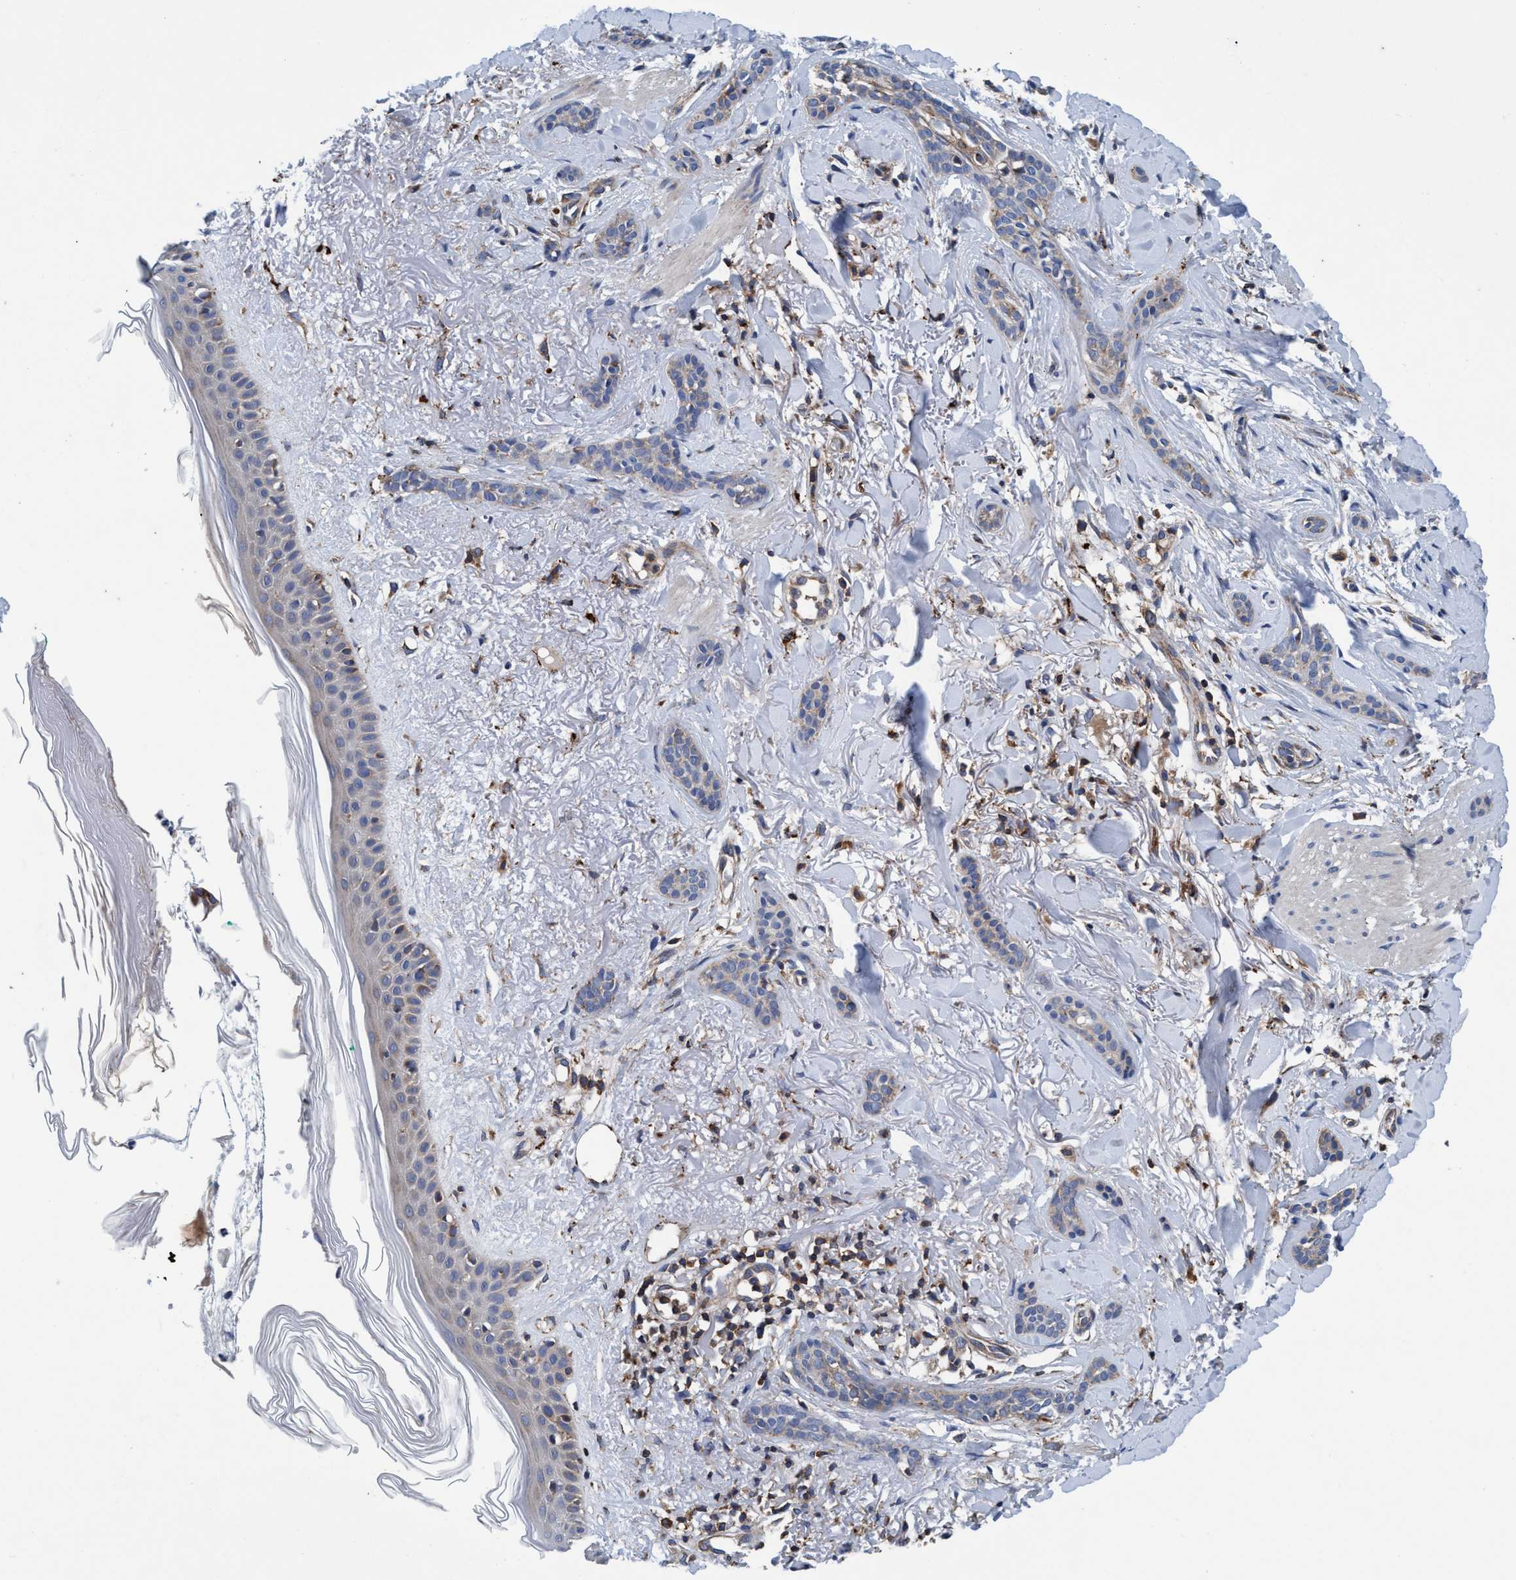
{"staining": {"intensity": "weak", "quantity": "<25%", "location": "cytoplasmic/membranous"}, "tissue": "skin cancer", "cell_type": "Tumor cells", "image_type": "cancer", "snomed": [{"axis": "morphology", "description": "Basal cell carcinoma"}, {"axis": "morphology", "description": "Adnexal tumor, benign"}, {"axis": "topography", "description": "Skin"}], "caption": "Immunohistochemistry image of skin cancer (basal cell carcinoma) stained for a protein (brown), which reveals no staining in tumor cells.", "gene": "ENDOG", "patient": {"sex": "female", "age": 42}}